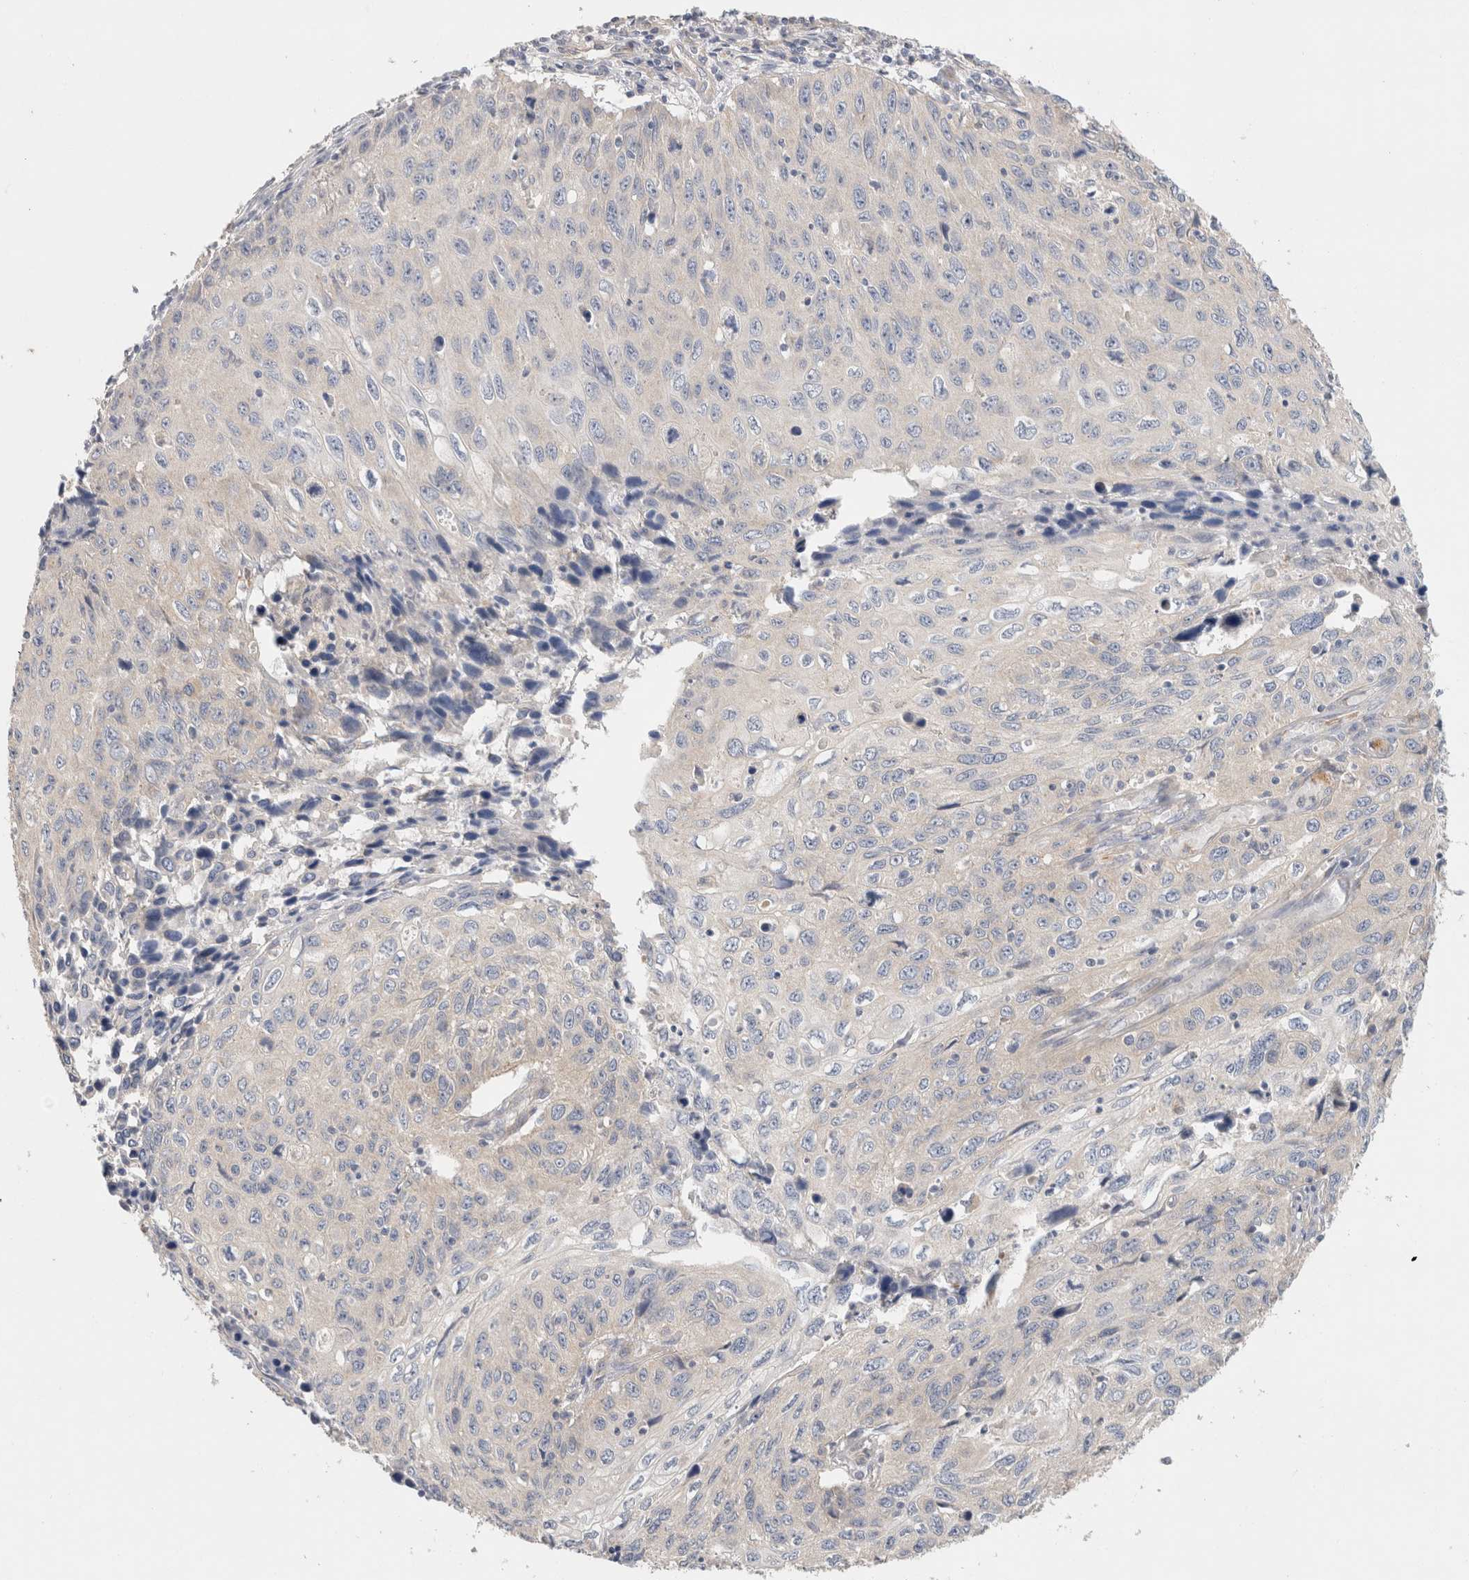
{"staining": {"intensity": "negative", "quantity": "none", "location": "none"}, "tissue": "cervical cancer", "cell_type": "Tumor cells", "image_type": "cancer", "snomed": [{"axis": "morphology", "description": "Squamous cell carcinoma, NOS"}, {"axis": "topography", "description": "Cervix"}], "caption": "Micrograph shows no significant protein expression in tumor cells of squamous cell carcinoma (cervical).", "gene": "SGK3", "patient": {"sex": "female", "age": 53}}